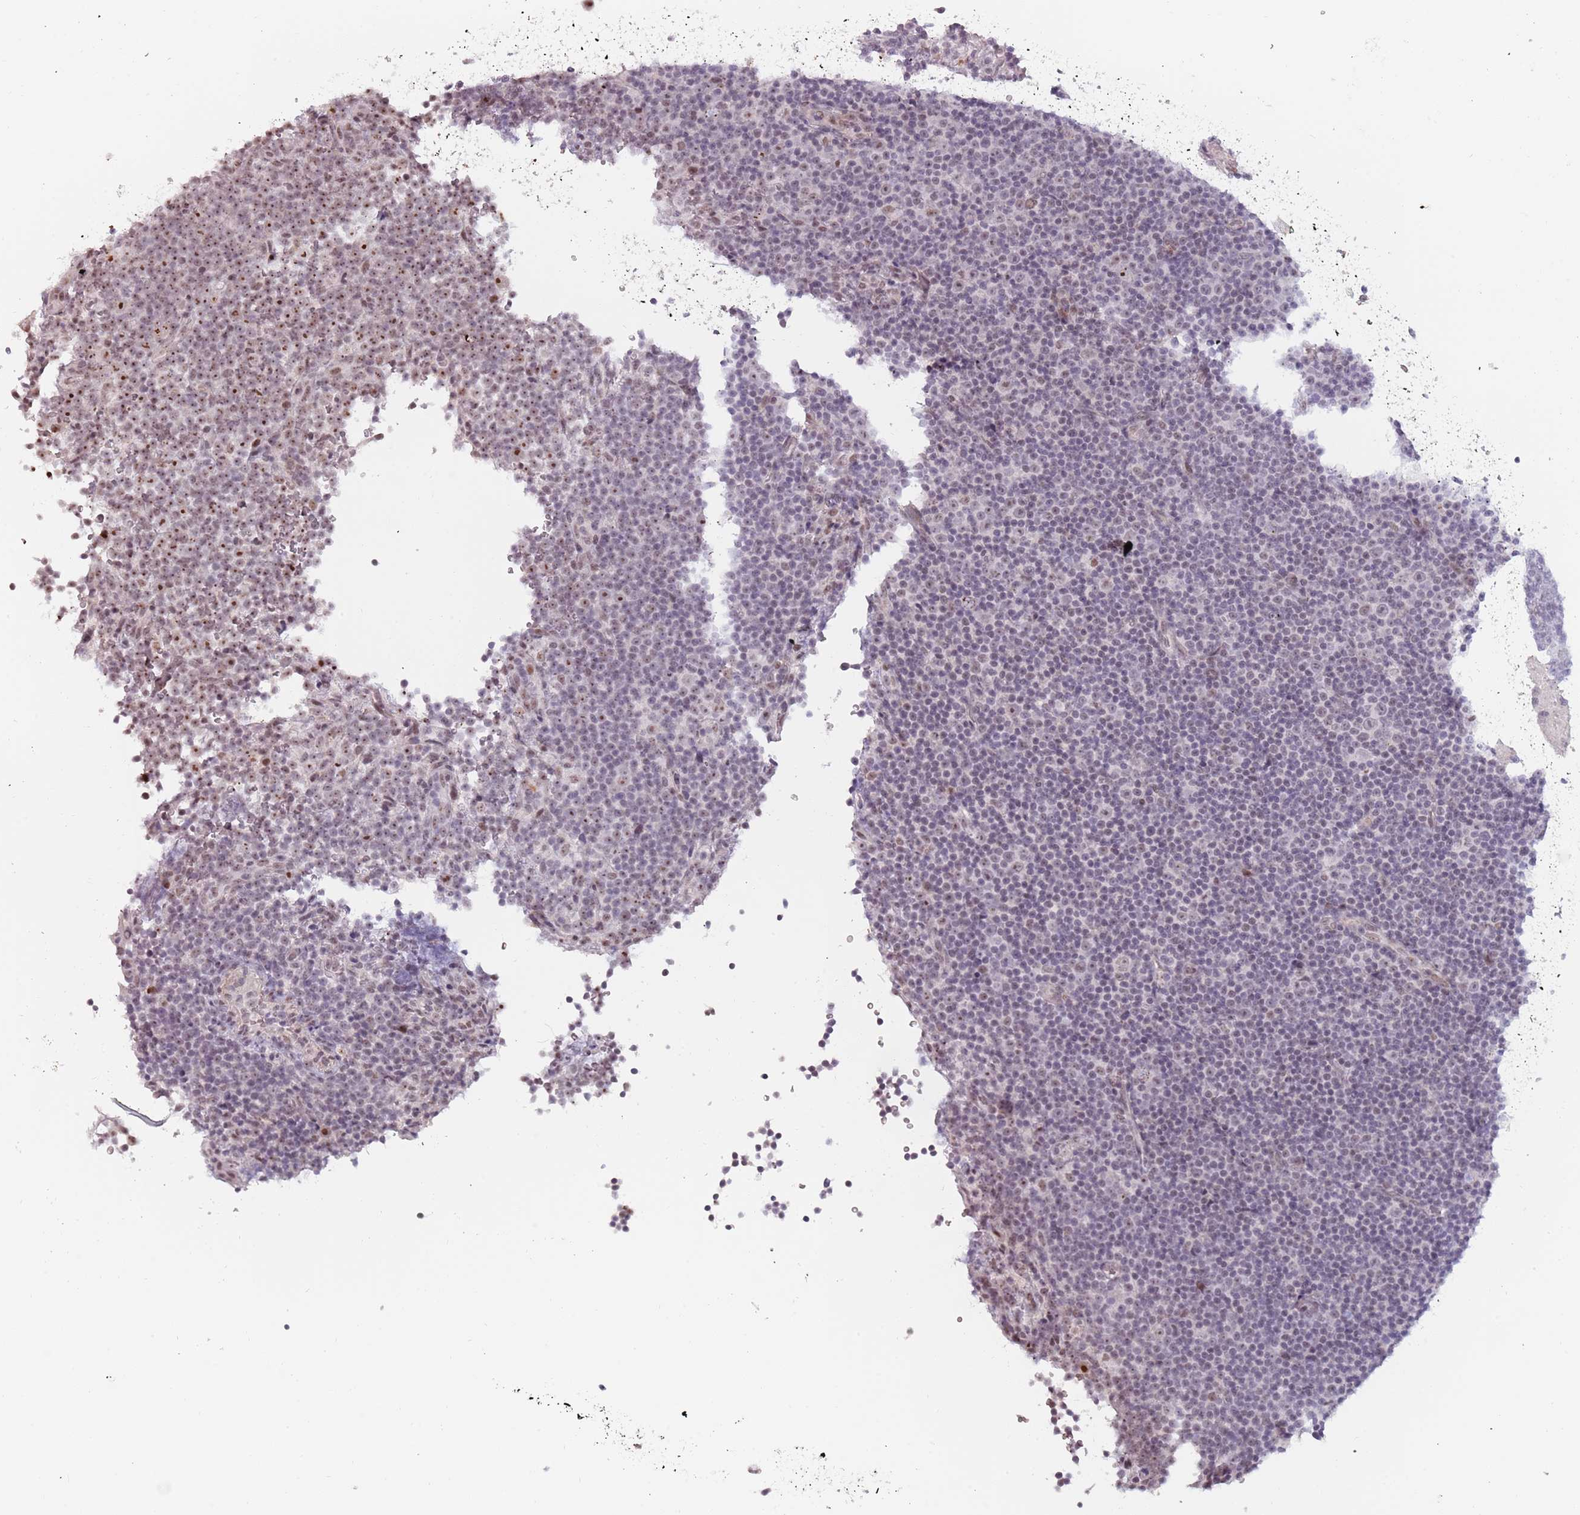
{"staining": {"intensity": "negative", "quantity": "none", "location": "none"}, "tissue": "lymphoma", "cell_type": "Tumor cells", "image_type": "cancer", "snomed": [{"axis": "morphology", "description": "Malignant lymphoma, non-Hodgkin's type, Low grade"}, {"axis": "topography", "description": "Lymph node"}], "caption": "Immunohistochemical staining of human lymphoma exhibits no significant expression in tumor cells.", "gene": "REXO4", "patient": {"sex": "female", "age": 67}}